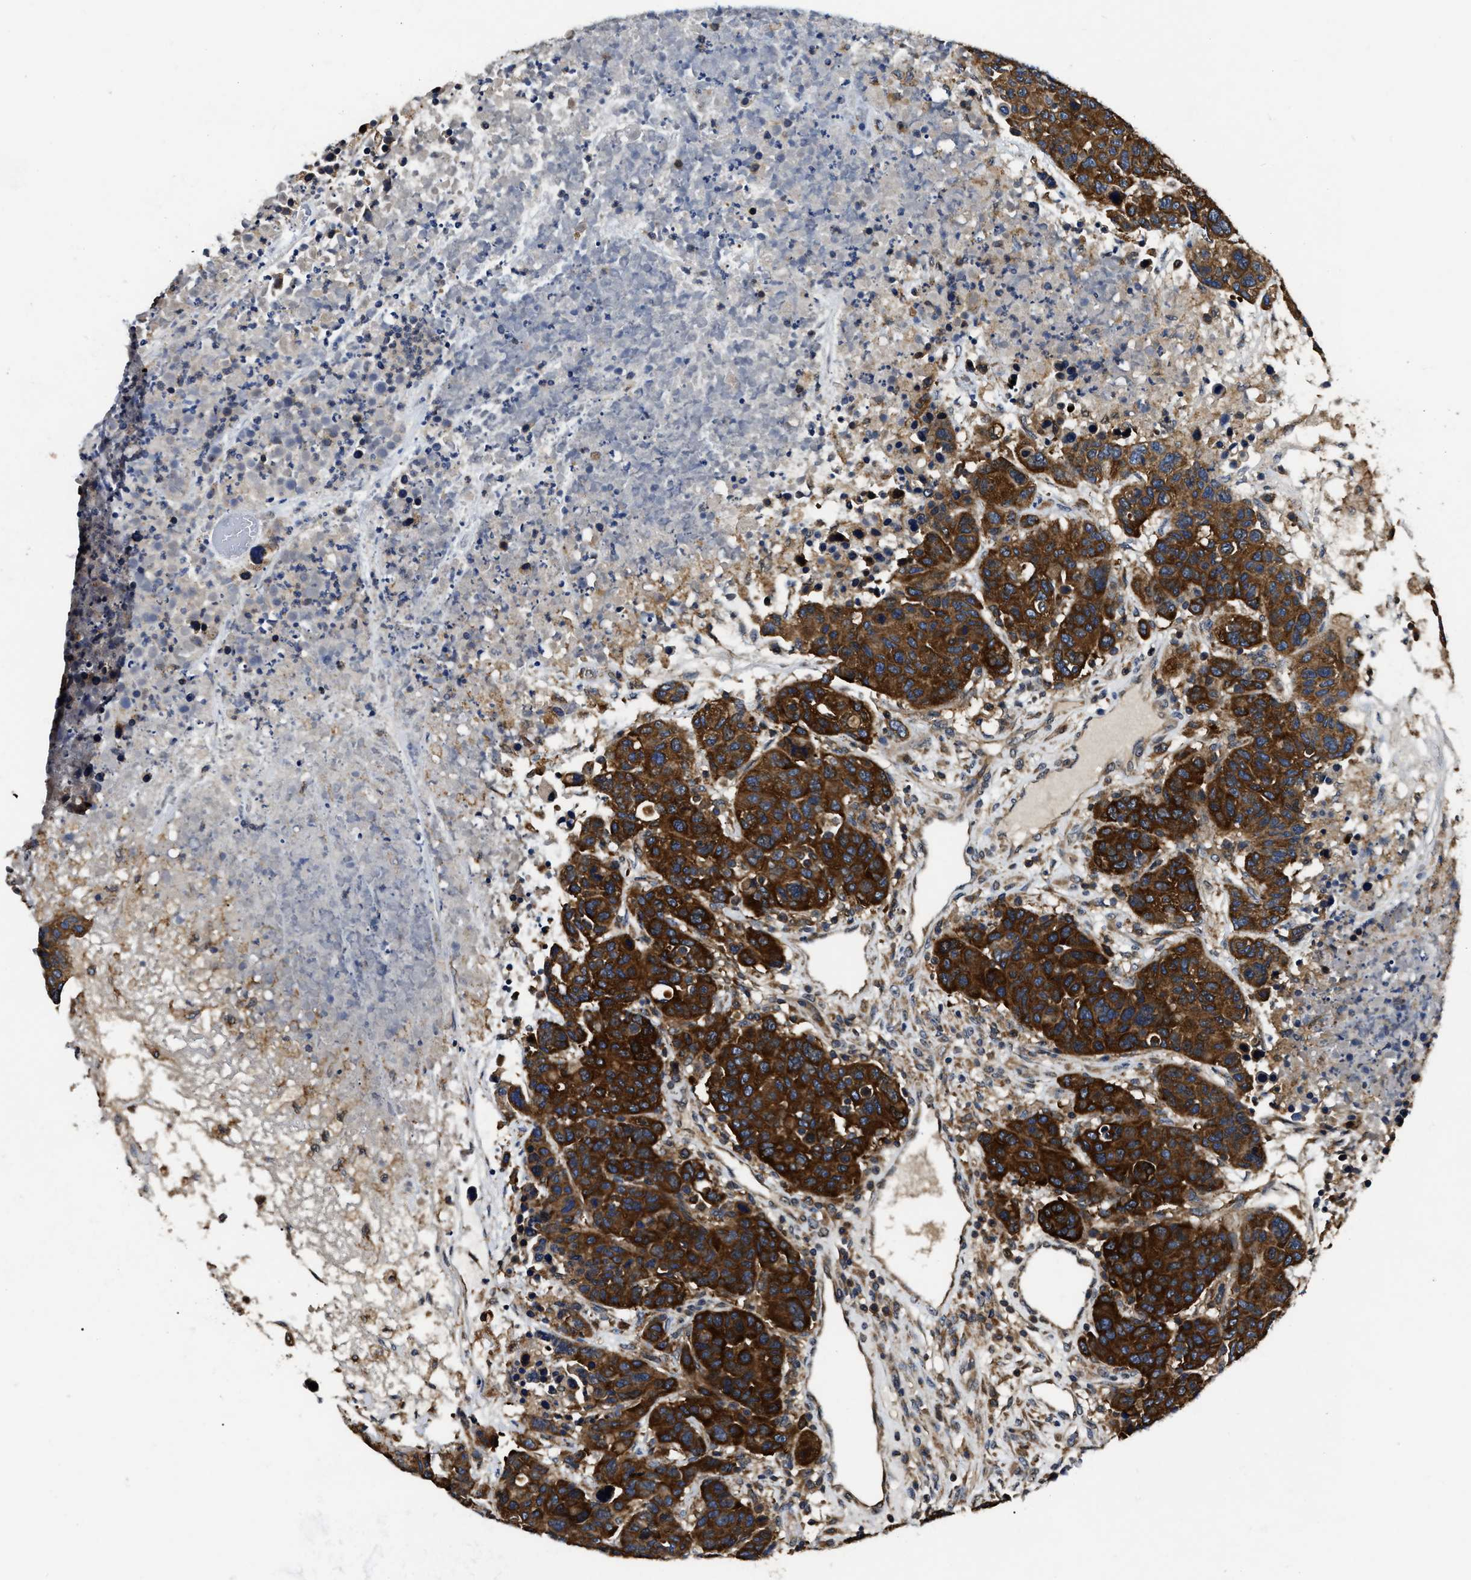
{"staining": {"intensity": "strong", "quantity": ">75%", "location": "cytoplasmic/membranous"}, "tissue": "breast cancer", "cell_type": "Tumor cells", "image_type": "cancer", "snomed": [{"axis": "morphology", "description": "Duct carcinoma"}, {"axis": "topography", "description": "Breast"}], "caption": "High-magnification brightfield microscopy of breast cancer (infiltrating ductal carcinoma) stained with DAB (3,3'-diaminobenzidine) (brown) and counterstained with hematoxylin (blue). tumor cells exhibit strong cytoplasmic/membranous positivity is present in about>75% of cells.", "gene": "GET4", "patient": {"sex": "female", "age": 37}}